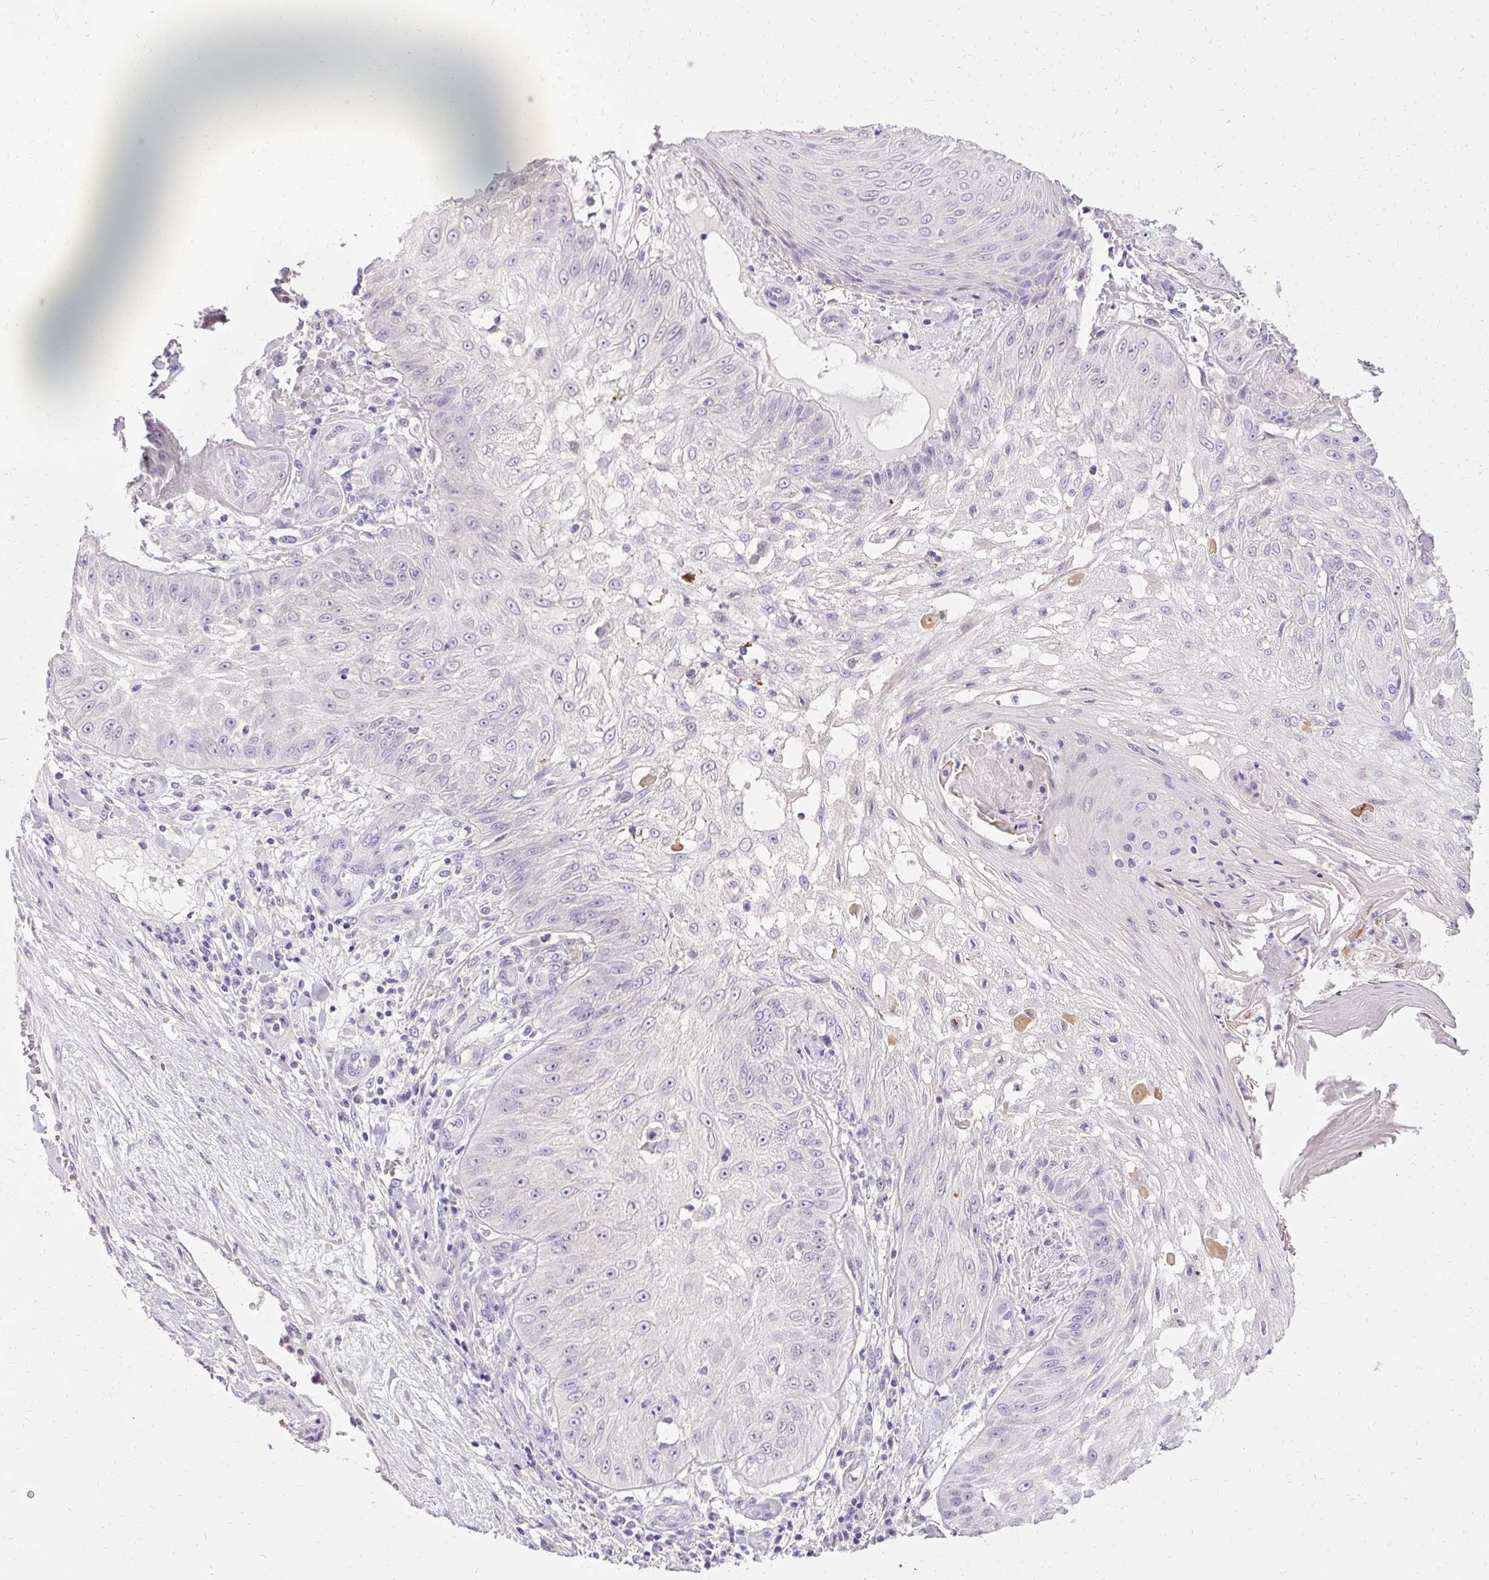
{"staining": {"intensity": "negative", "quantity": "none", "location": "none"}, "tissue": "skin cancer", "cell_type": "Tumor cells", "image_type": "cancer", "snomed": [{"axis": "morphology", "description": "Squamous cell carcinoma, NOS"}, {"axis": "topography", "description": "Skin"}], "caption": "Tumor cells are negative for brown protein staining in squamous cell carcinoma (skin).", "gene": "HSD17B3", "patient": {"sex": "male", "age": 70}}